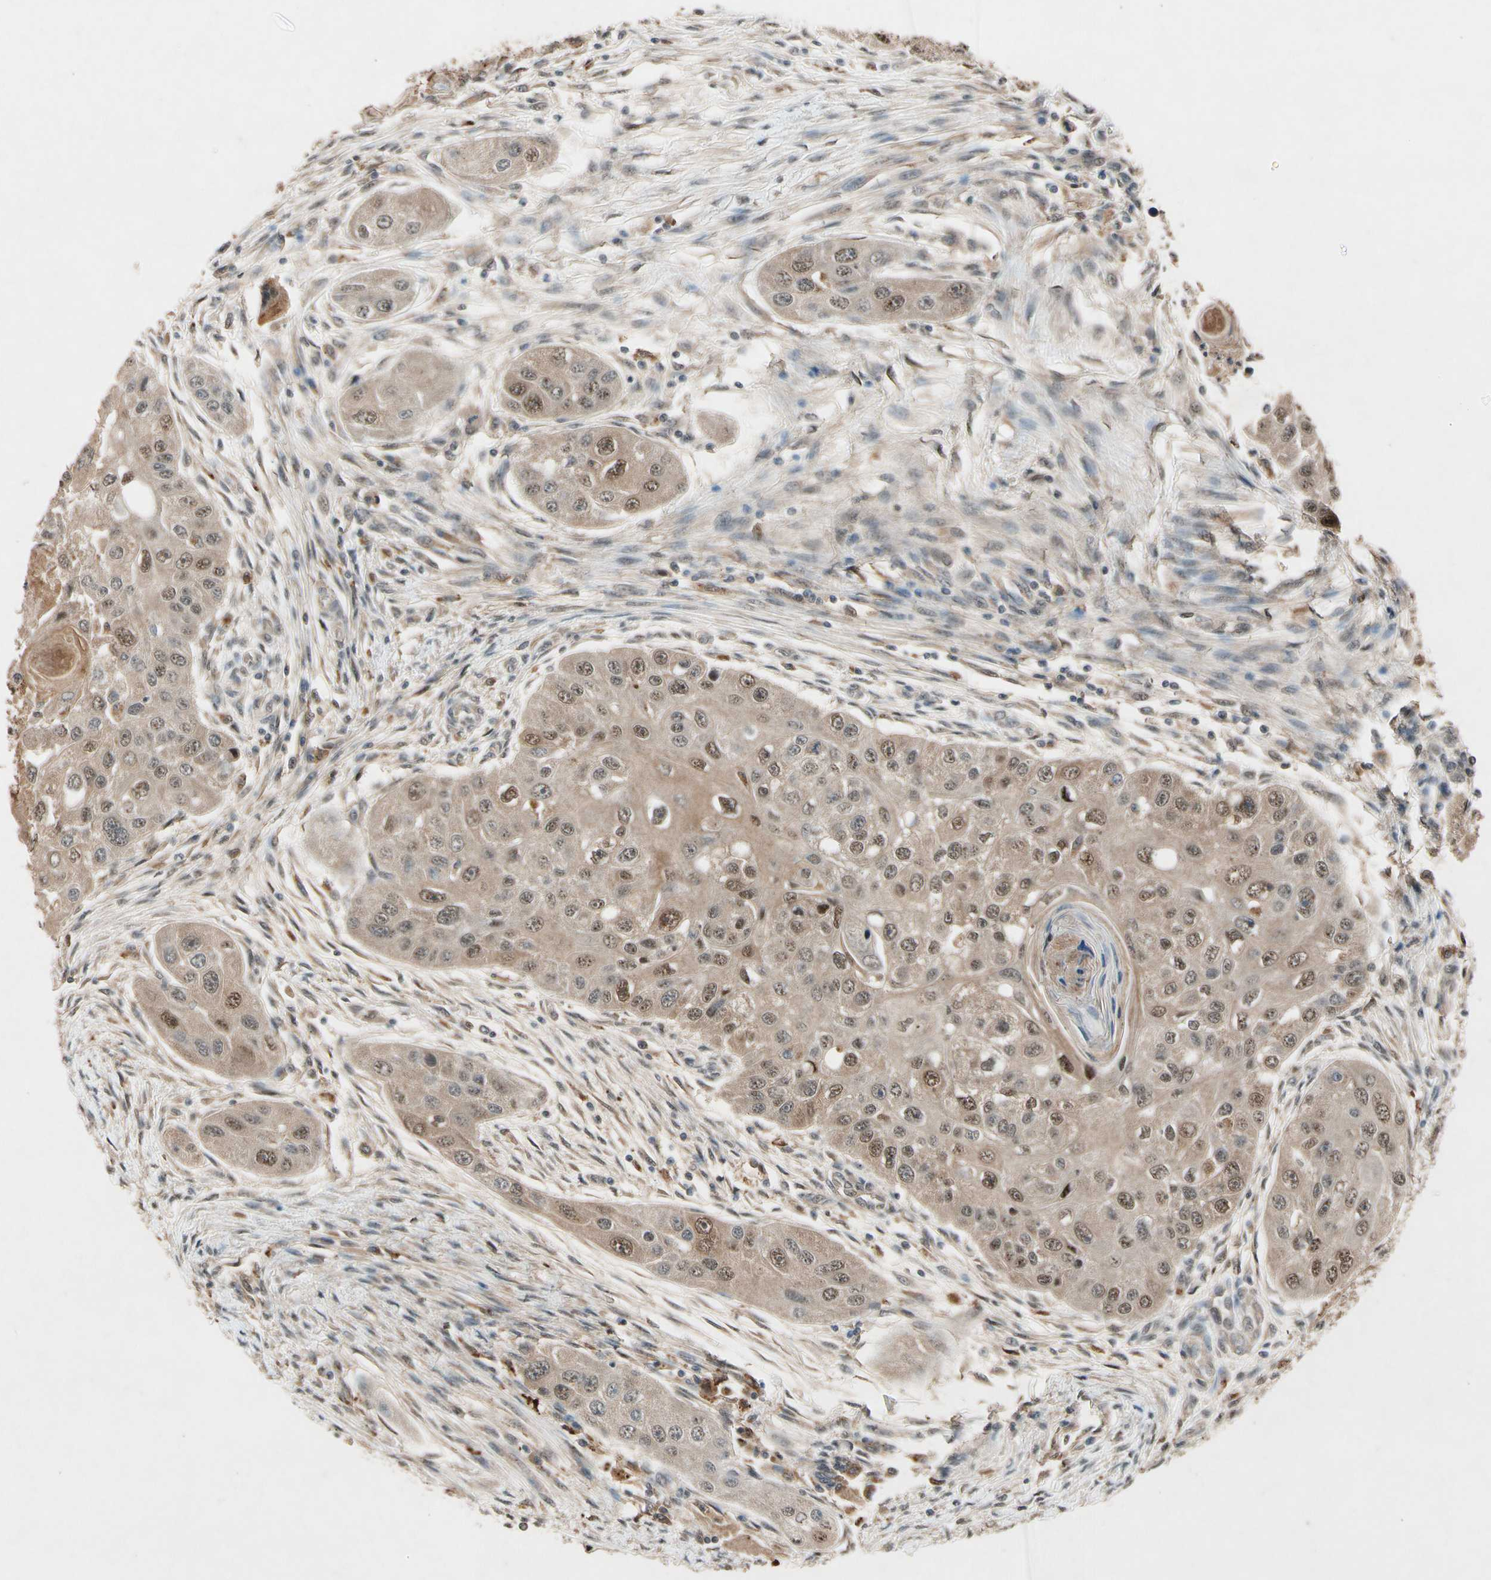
{"staining": {"intensity": "weak", "quantity": ">75%", "location": "cytoplasmic/membranous,nuclear"}, "tissue": "head and neck cancer", "cell_type": "Tumor cells", "image_type": "cancer", "snomed": [{"axis": "morphology", "description": "Normal tissue, NOS"}, {"axis": "morphology", "description": "Squamous cell carcinoma, NOS"}, {"axis": "topography", "description": "Skeletal muscle"}, {"axis": "topography", "description": "Head-Neck"}], "caption": "Immunohistochemical staining of head and neck cancer (squamous cell carcinoma) displays low levels of weak cytoplasmic/membranous and nuclear protein expression in approximately >75% of tumor cells.", "gene": "PML", "patient": {"sex": "male", "age": 51}}